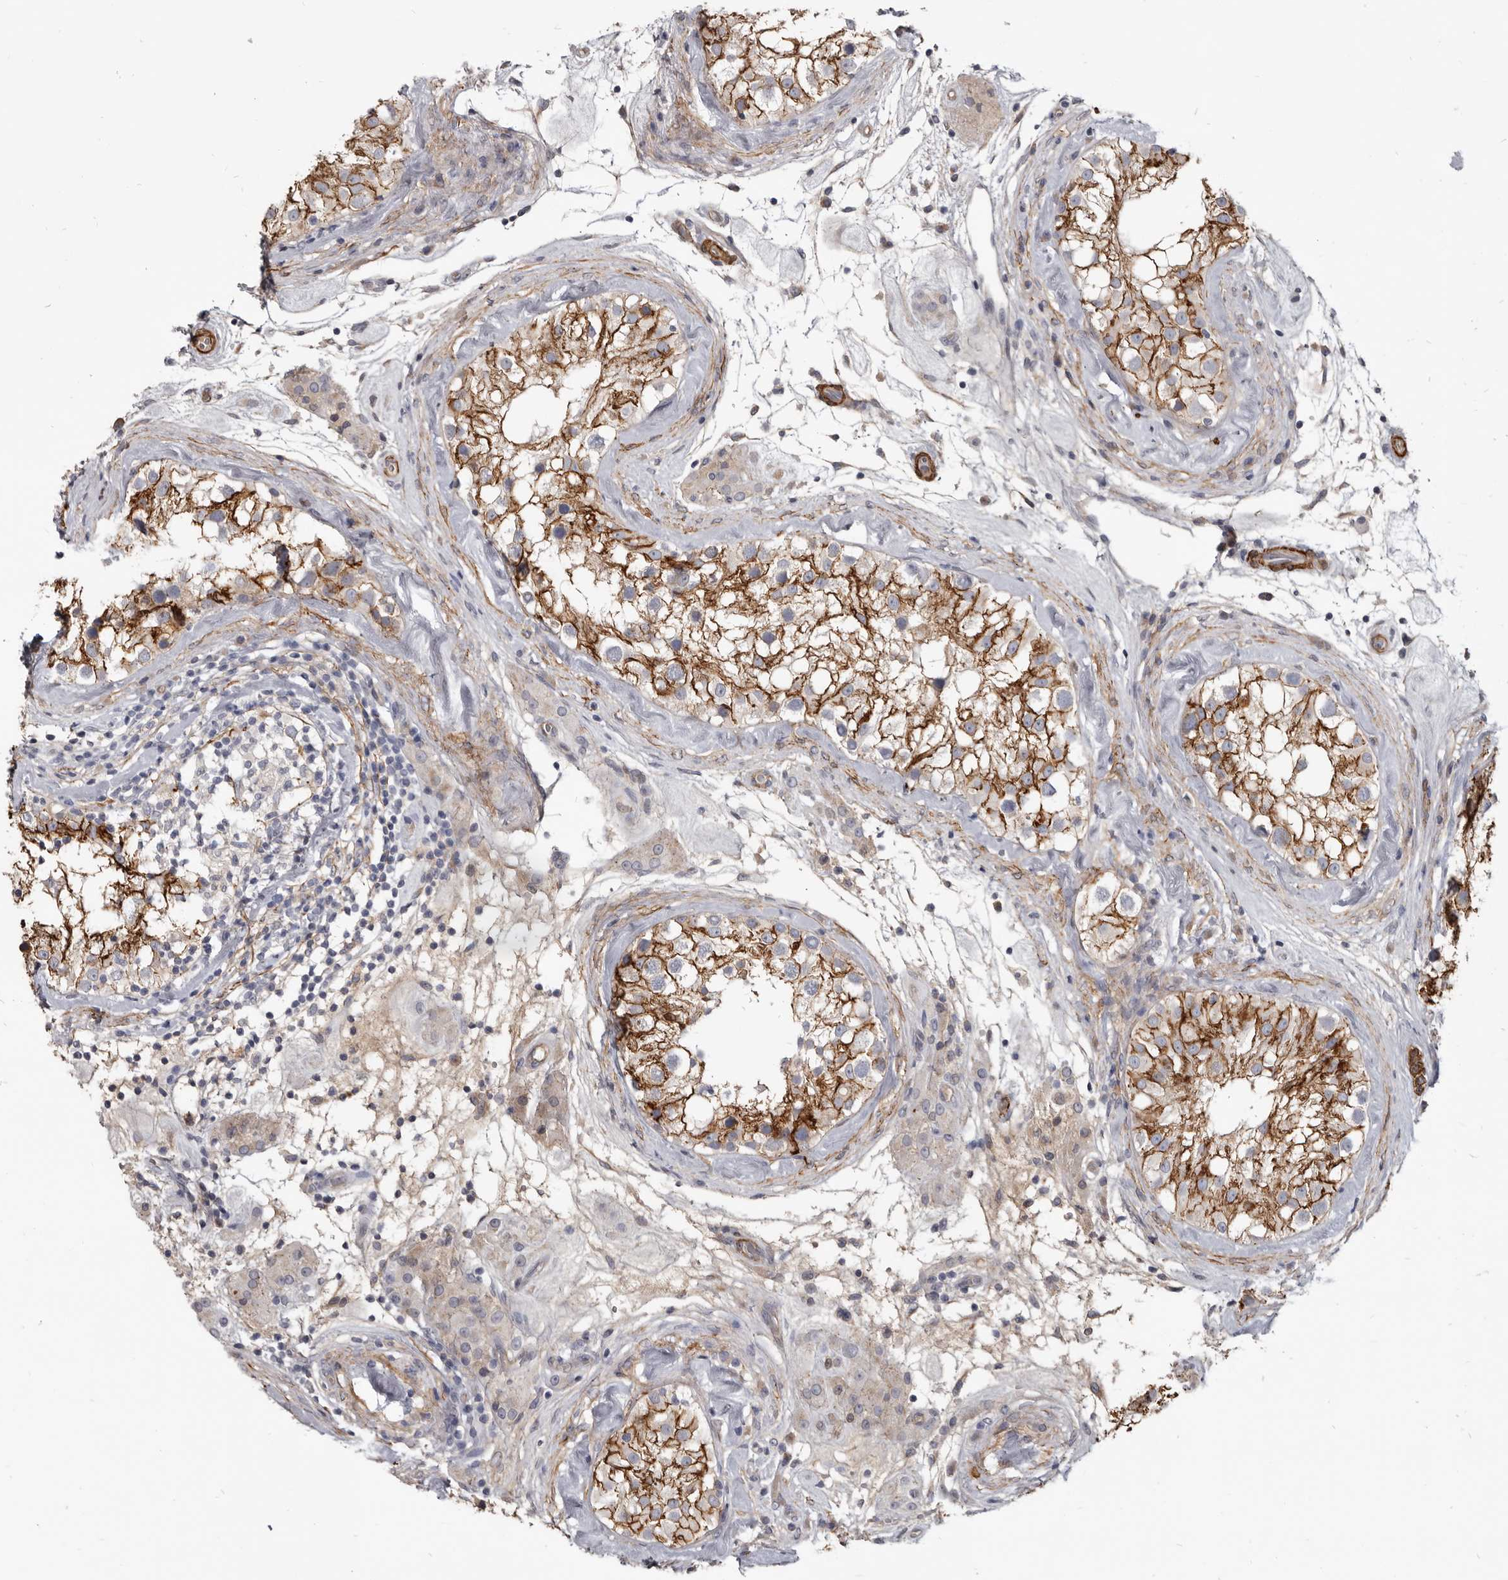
{"staining": {"intensity": "strong", "quantity": "25%-75%", "location": "cytoplasmic/membranous"}, "tissue": "testis", "cell_type": "Cells in seminiferous ducts", "image_type": "normal", "snomed": [{"axis": "morphology", "description": "Normal tissue, NOS"}, {"axis": "topography", "description": "Testis"}], "caption": "Immunohistochemical staining of unremarkable testis displays high levels of strong cytoplasmic/membranous positivity in about 25%-75% of cells in seminiferous ducts. Using DAB (brown) and hematoxylin (blue) stains, captured at high magnification using brightfield microscopy.", "gene": "CGN", "patient": {"sex": "male", "age": 46}}